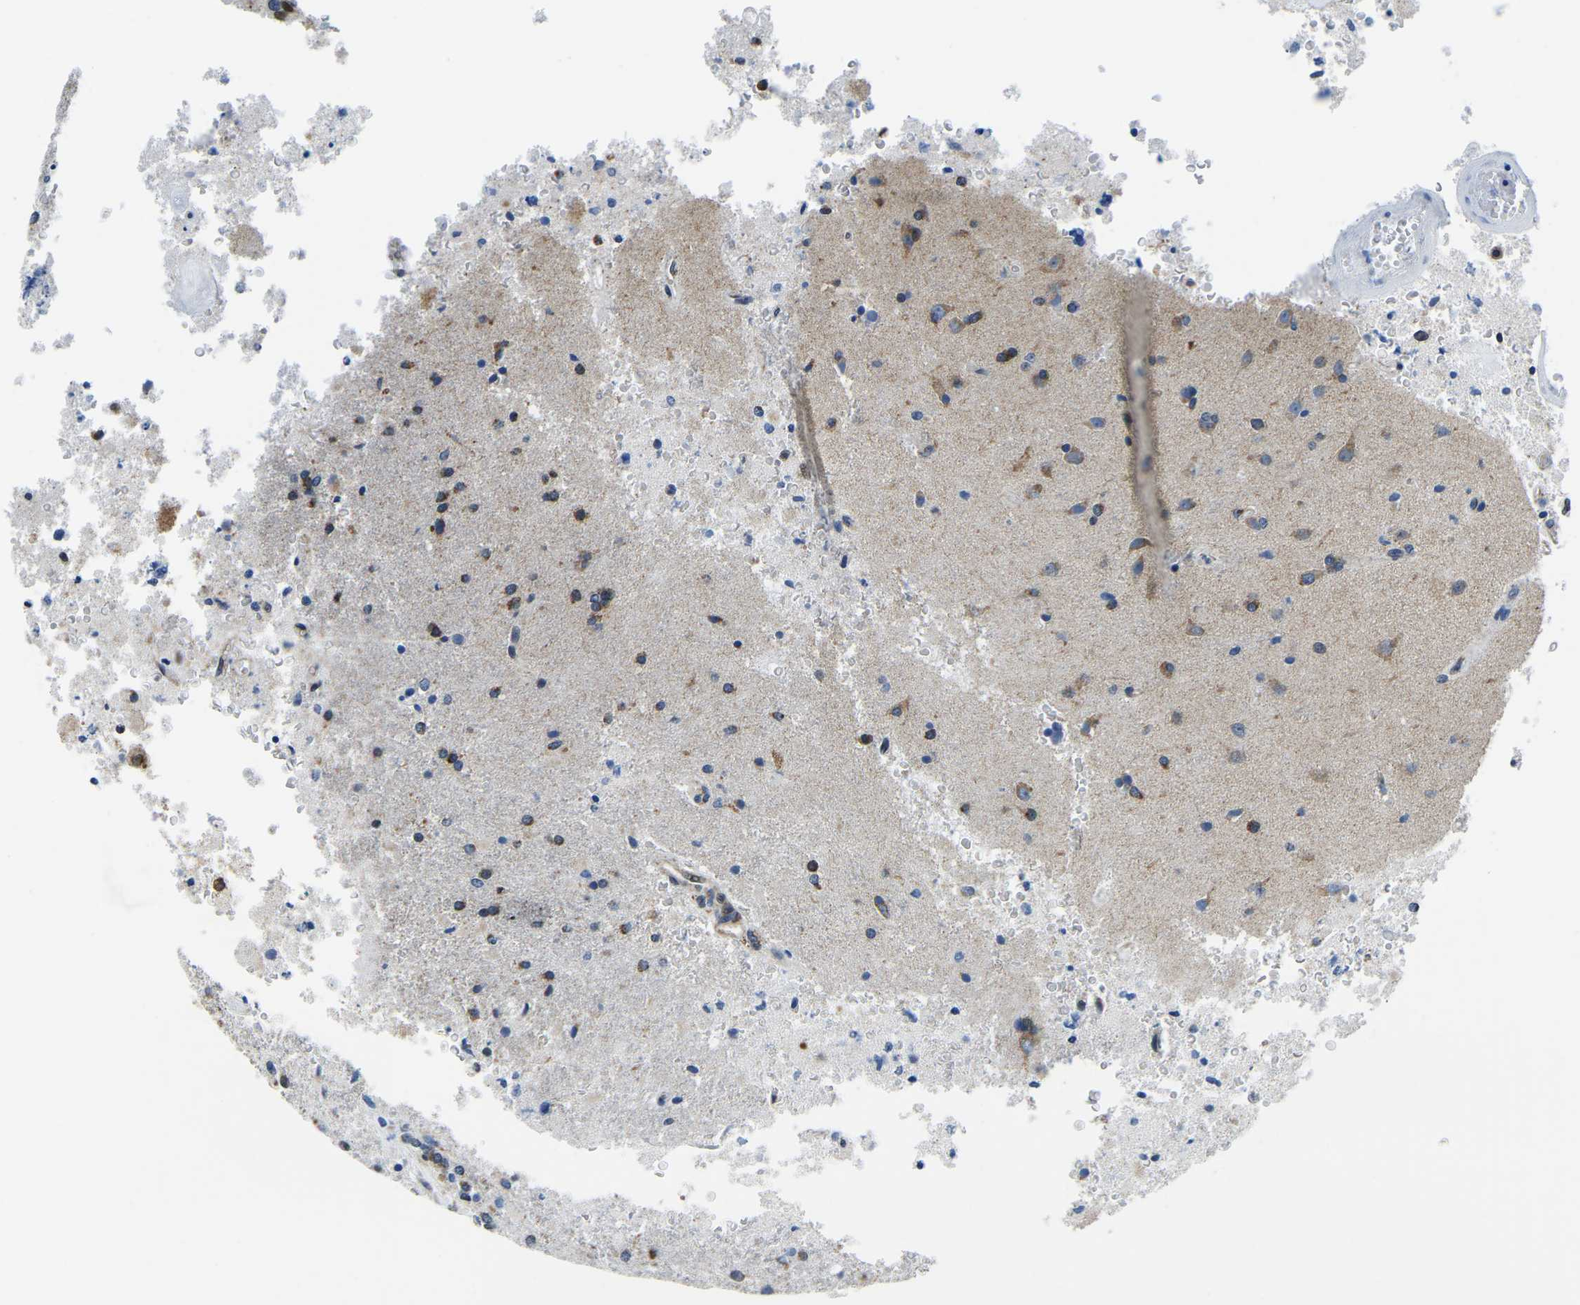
{"staining": {"intensity": "moderate", "quantity": ">75%", "location": "cytoplasmic/membranous,nuclear"}, "tissue": "glioma", "cell_type": "Tumor cells", "image_type": "cancer", "snomed": [{"axis": "morphology", "description": "Normal tissue, NOS"}, {"axis": "morphology", "description": "Glioma, malignant, High grade"}, {"axis": "topography", "description": "Cerebral cortex"}], "caption": "The micrograph shows a brown stain indicating the presence of a protein in the cytoplasmic/membranous and nuclear of tumor cells in glioma.", "gene": "BNIP3L", "patient": {"sex": "male", "age": 77}}